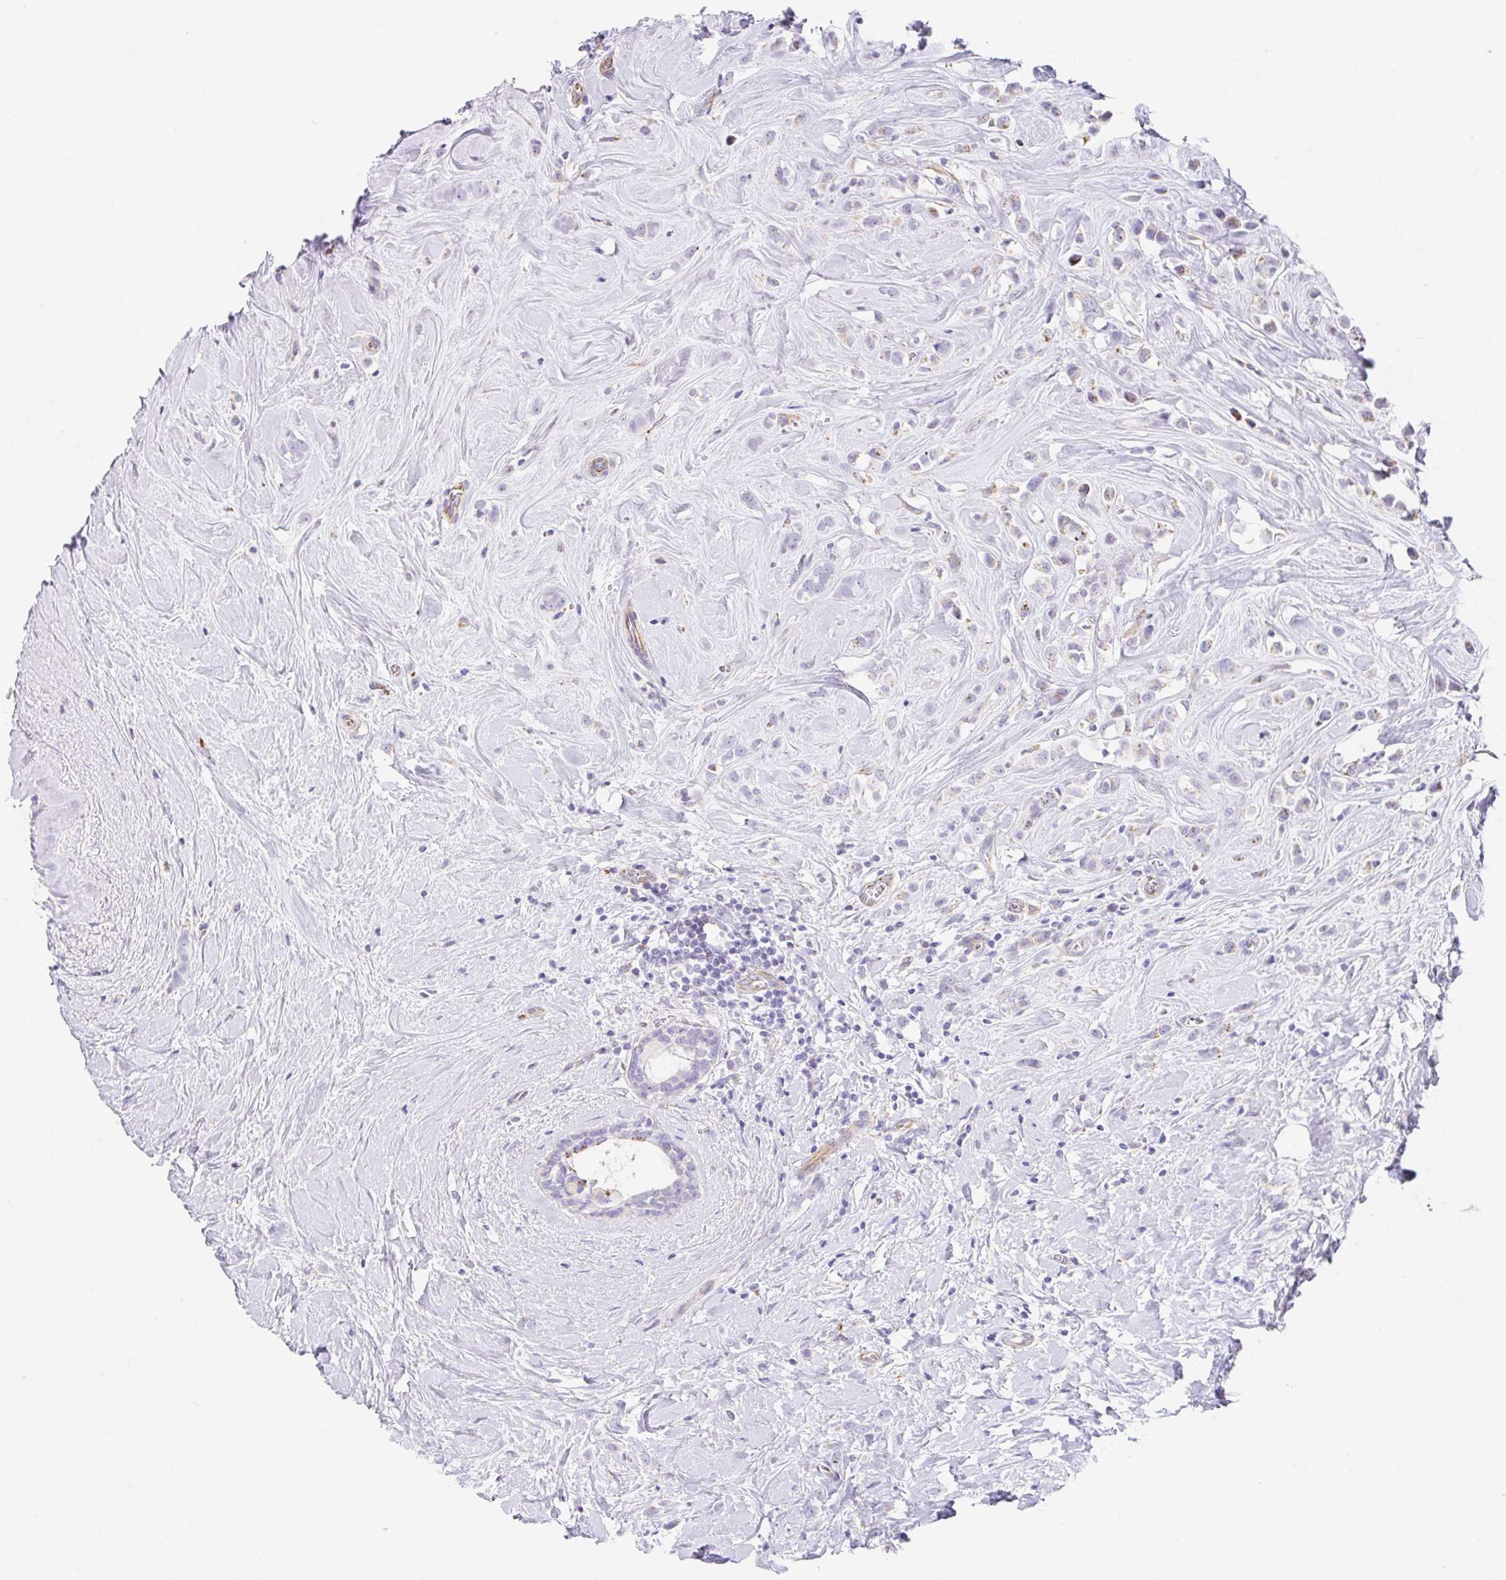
{"staining": {"intensity": "negative", "quantity": "none", "location": "none"}, "tissue": "breast cancer", "cell_type": "Tumor cells", "image_type": "cancer", "snomed": [{"axis": "morphology", "description": "Duct carcinoma"}, {"axis": "topography", "description": "Breast"}], "caption": "This is an immunohistochemistry (IHC) photomicrograph of breast cancer (invasive ductal carcinoma). There is no expression in tumor cells.", "gene": "DKK4", "patient": {"sex": "female", "age": 80}}